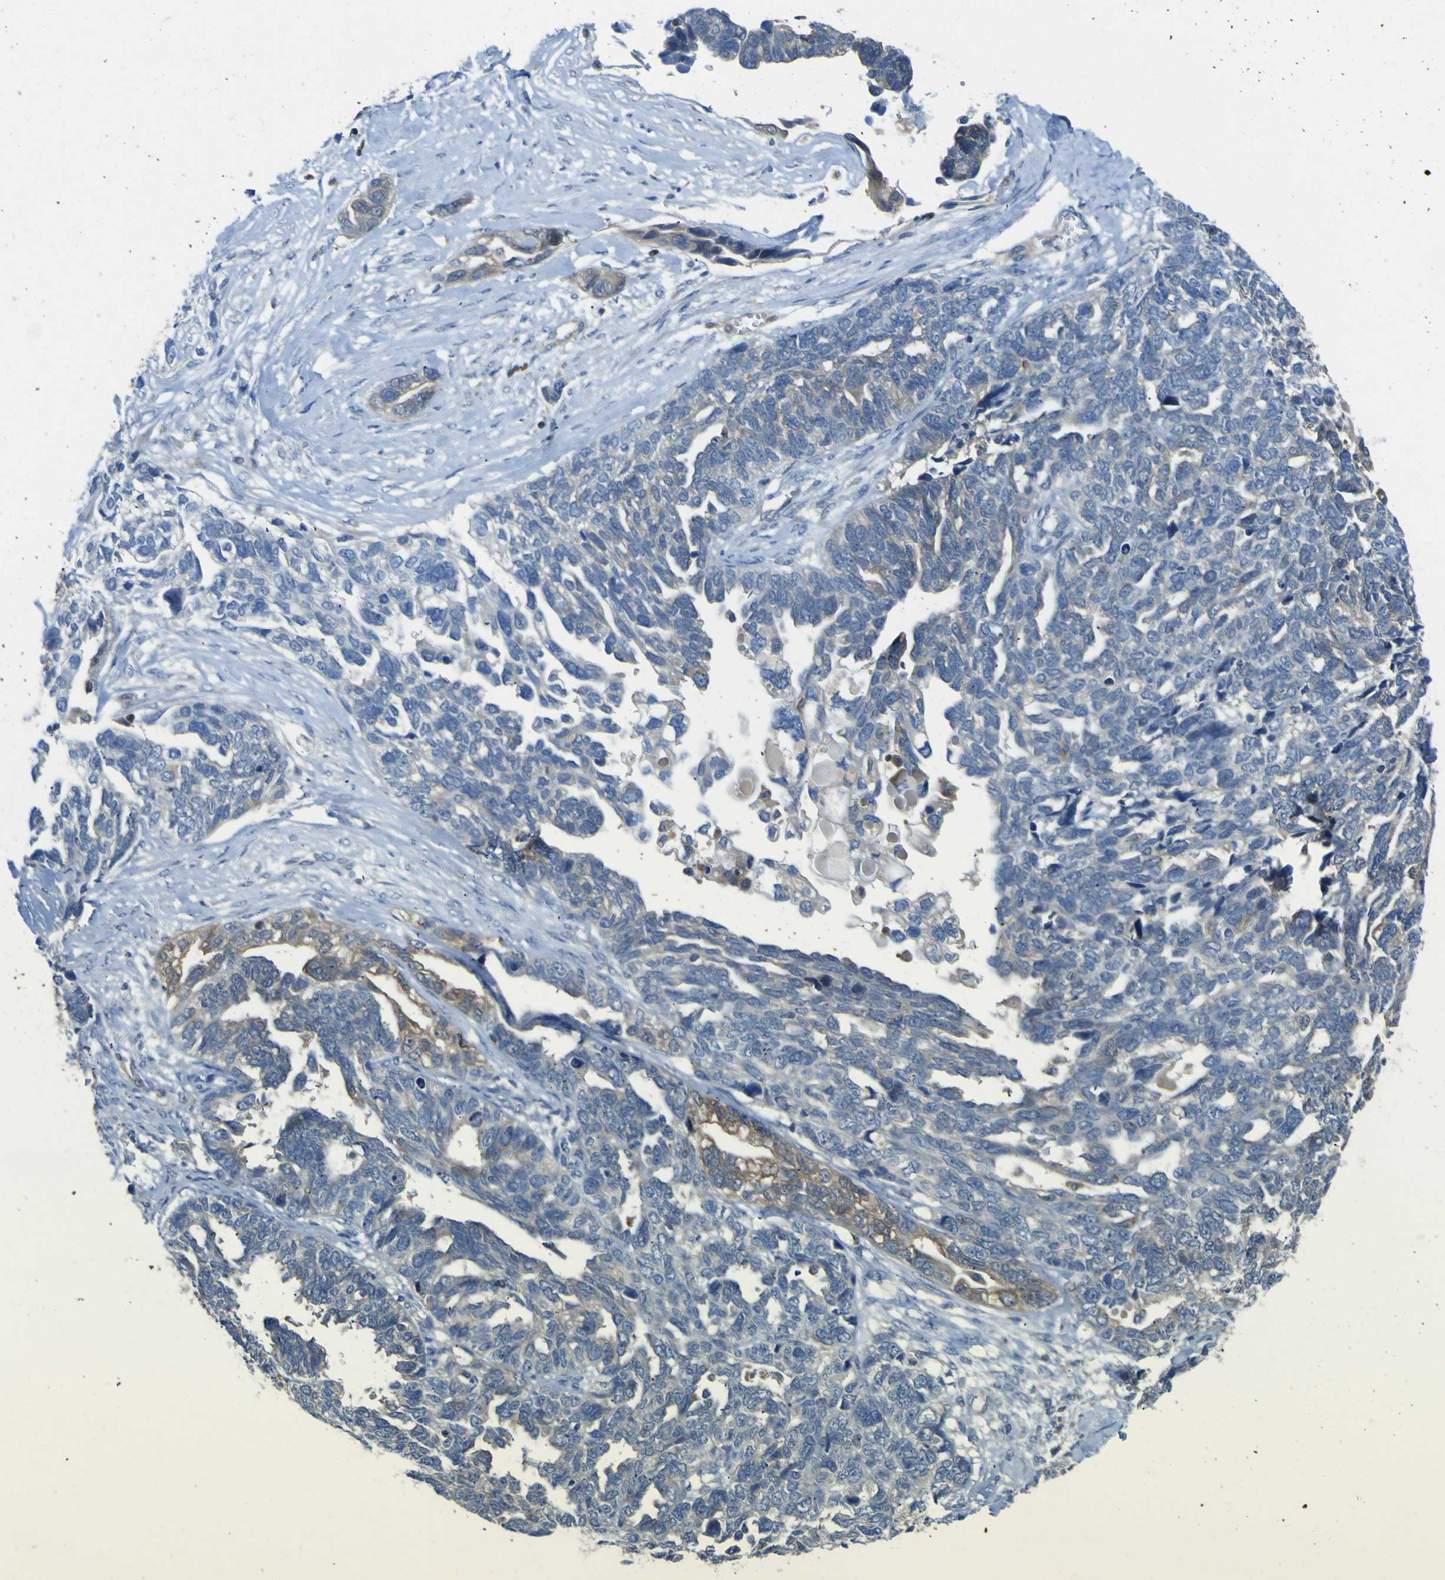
{"staining": {"intensity": "moderate", "quantity": "25%-75%", "location": "cytoplasmic/membranous"}, "tissue": "ovarian cancer", "cell_type": "Tumor cells", "image_type": "cancer", "snomed": [{"axis": "morphology", "description": "Cystadenocarcinoma, serous, NOS"}, {"axis": "topography", "description": "Ovary"}], "caption": "Human ovarian cancer (serous cystadenocarcinoma) stained with a protein marker reveals moderate staining in tumor cells.", "gene": "EML2", "patient": {"sex": "female", "age": 79}}